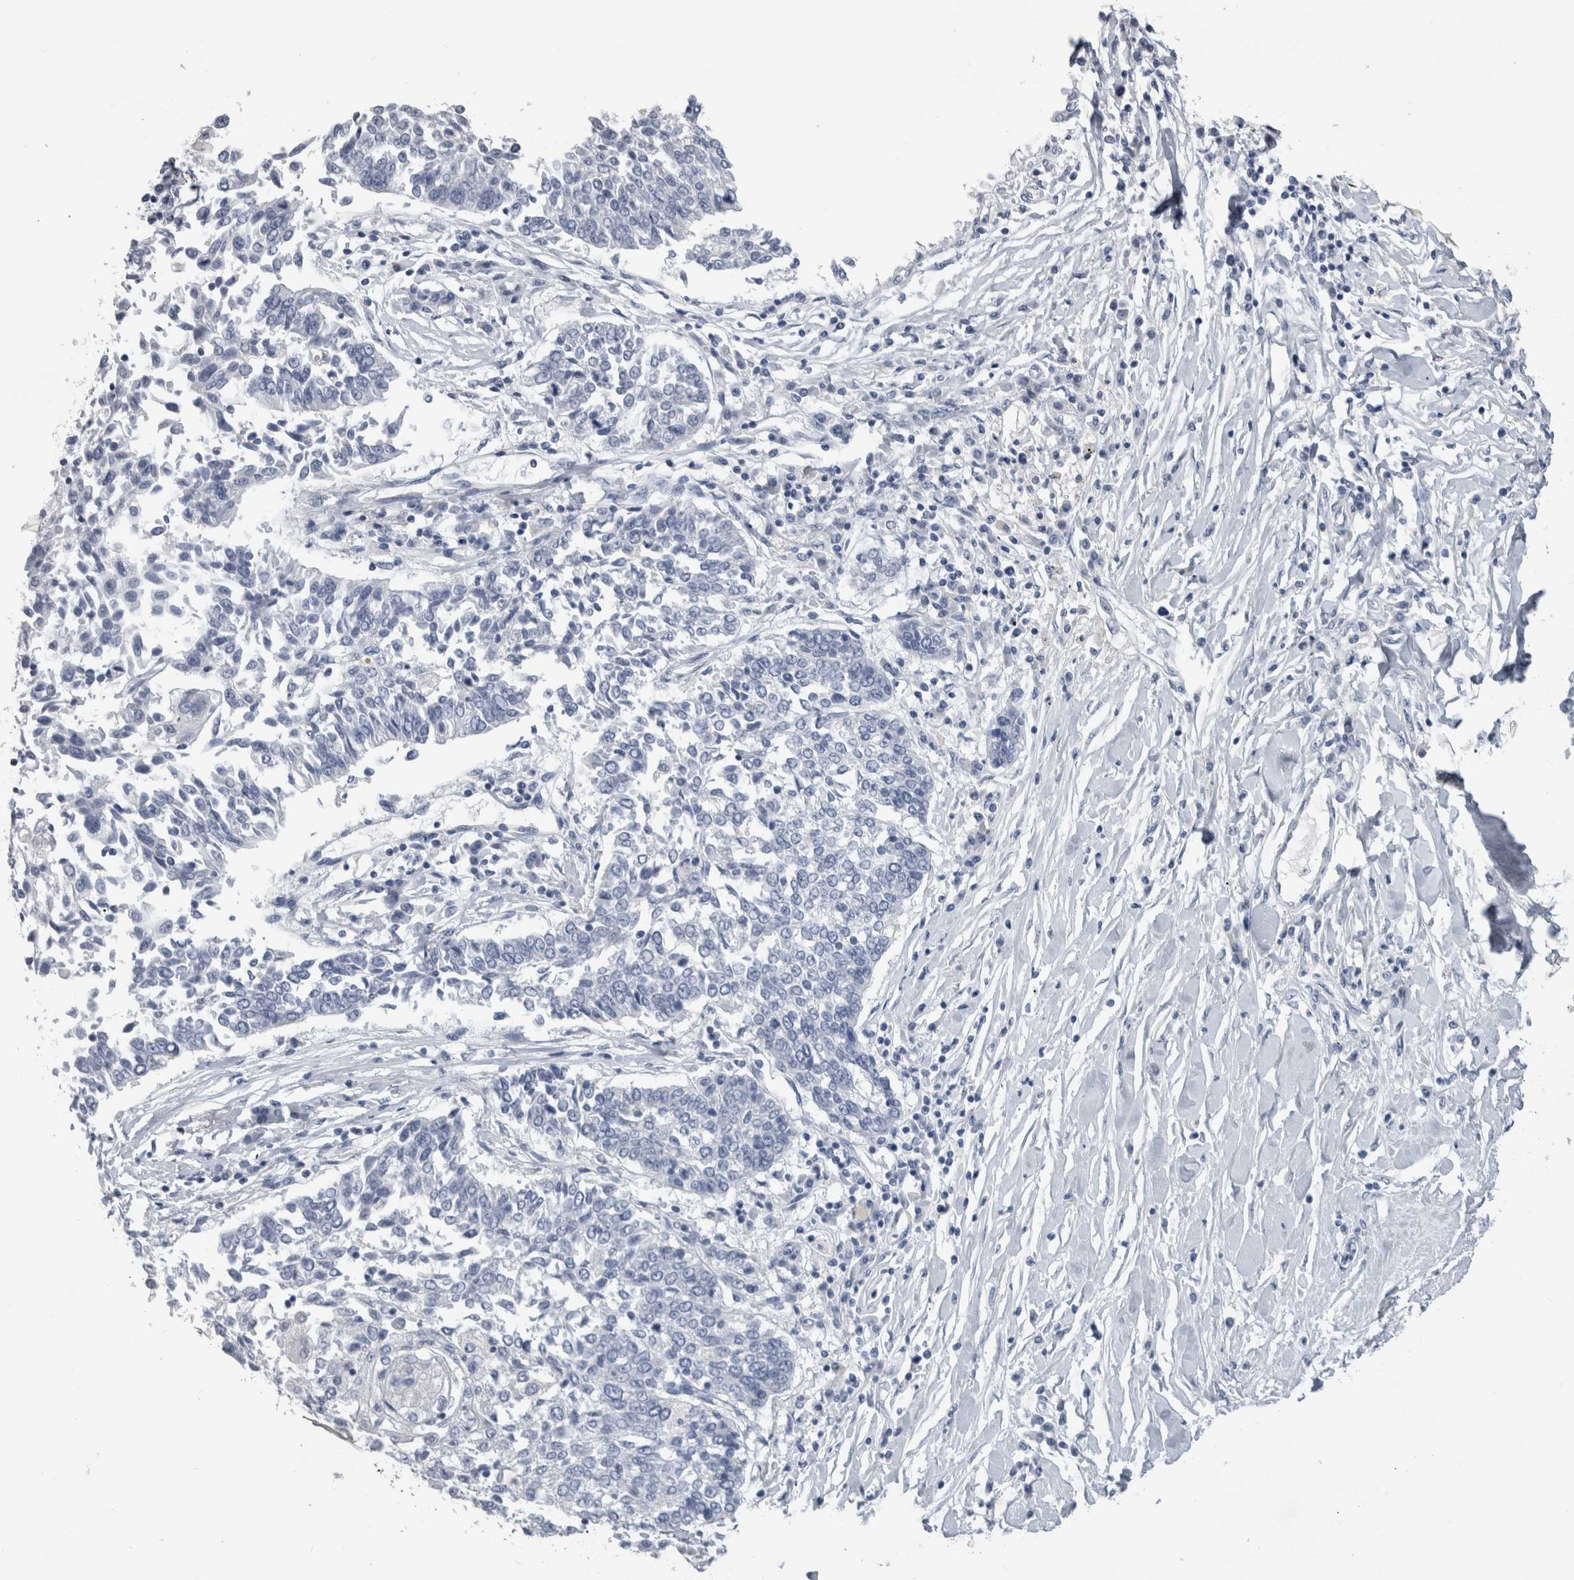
{"staining": {"intensity": "negative", "quantity": "none", "location": "none"}, "tissue": "lung cancer", "cell_type": "Tumor cells", "image_type": "cancer", "snomed": [{"axis": "morphology", "description": "Normal tissue, NOS"}, {"axis": "morphology", "description": "Squamous cell carcinoma, NOS"}, {"axis": "topography", "description": "Cartilage tissue"}, {"axis": "topography", "description": "Bronchus"}, {"axis": "topography", "description": "Lung"}, {"axis": "topography", "description": "Peripheral nerve tissue"}], "caption": "A high-resolution image shows immunohistochemistry staining of lung cancer, which reveals no significant positivity in tumor cells. (Stains: DAB (3,3'-diaminobenzidine) immunohistochemistry (IHC) with hematoxylin counter stain, Microscopy: brightfield microscopy at high magnification).", "gene": "PTH", "patient": {"sex": "female", "age": 49}}